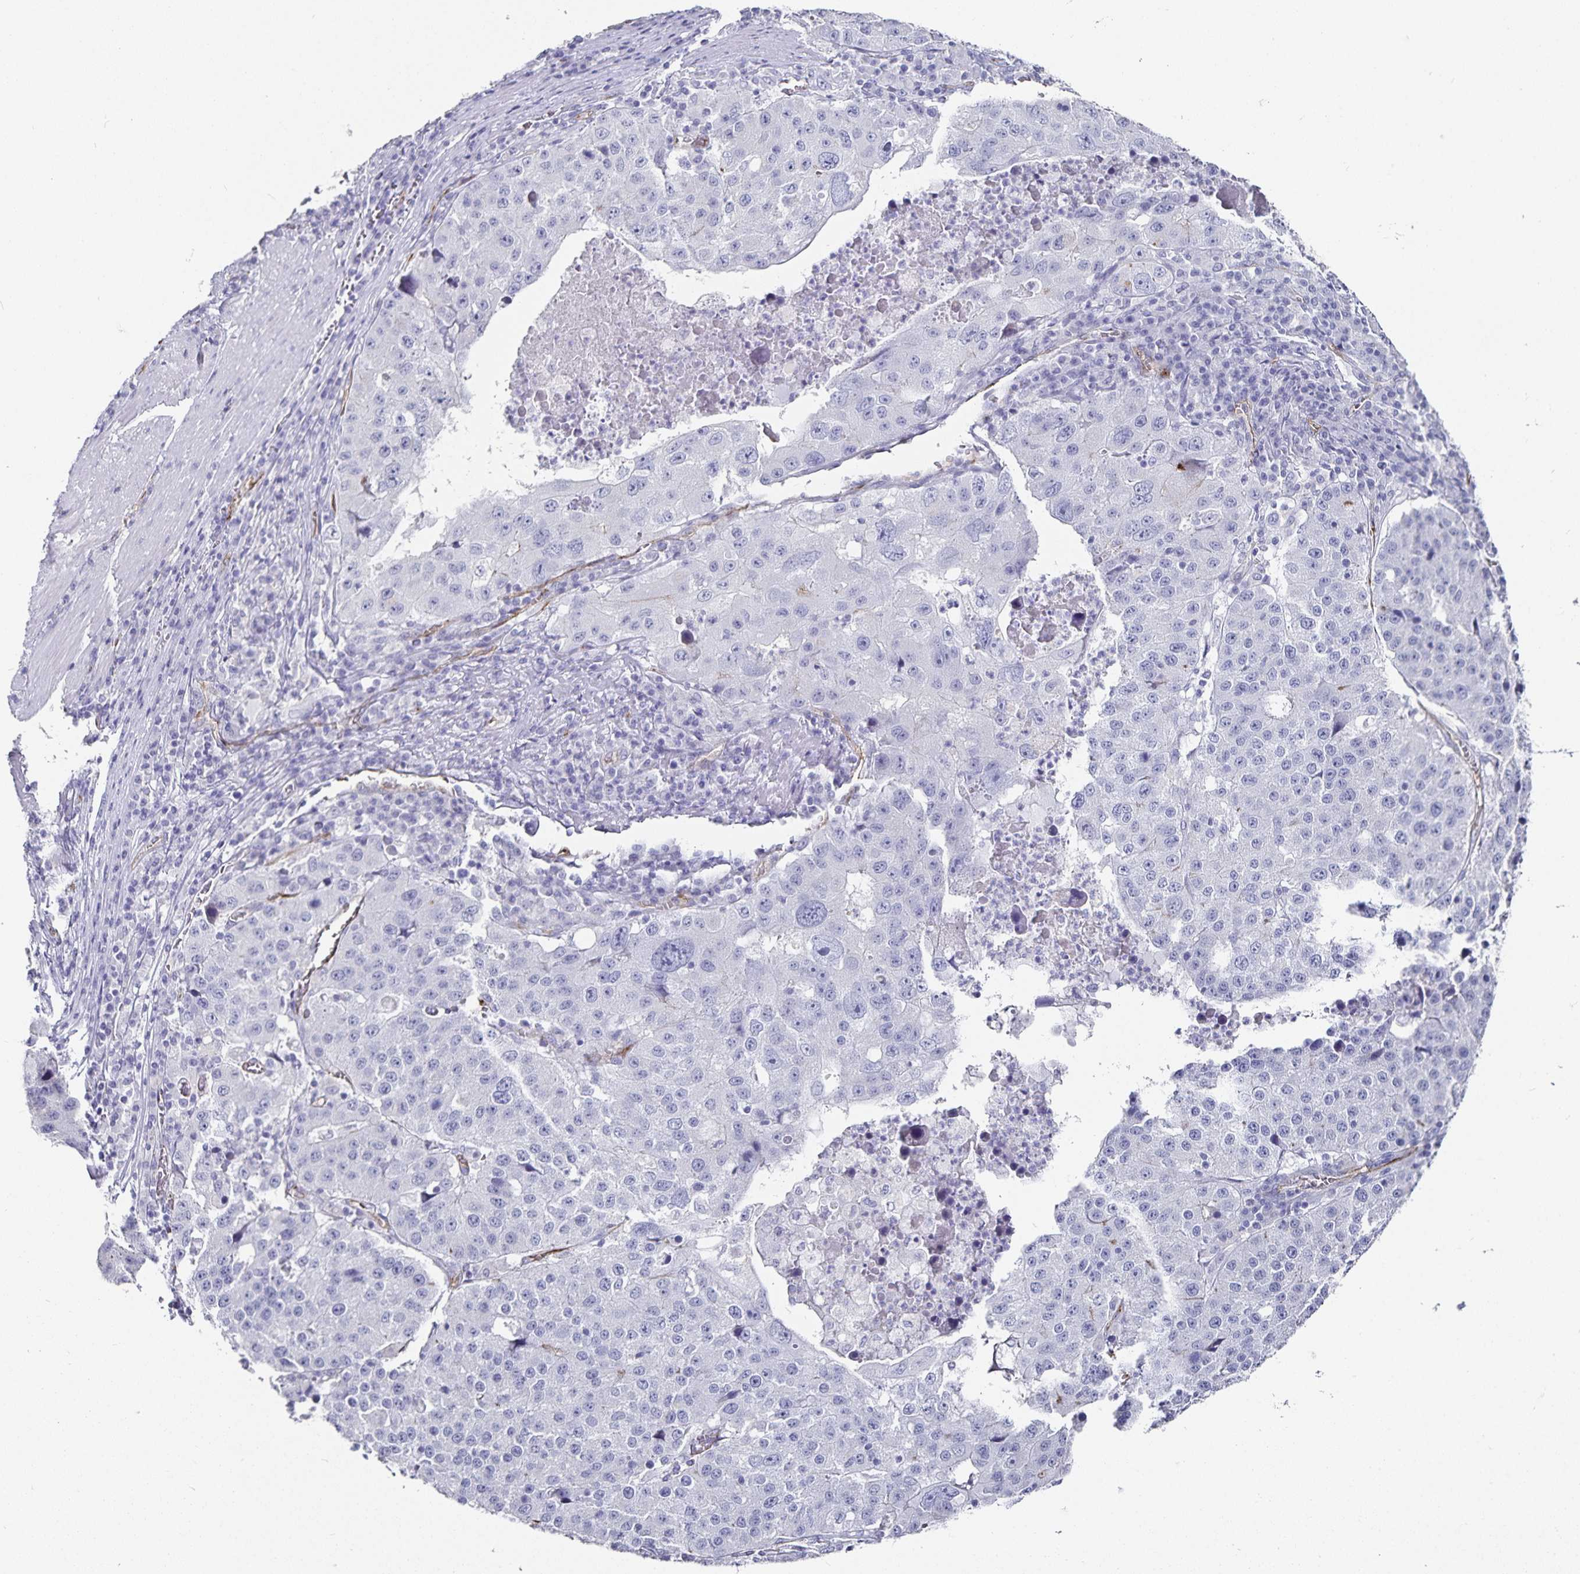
{"staining": {"intensity": "negative", "quantity": "none", "location": "none"}, "tissue": "stomach cancer", "cell_type": "Tumor cells", "image_type": "cancer", "snomed": [{"axis": "morphology", "description": "Adenocarcinoma, NOS"}, {"axis": "topography", "description": "Stomach"}], "caption": "Protein analysis of stomach cancer (adenocarcinoma) displays no significant staining in tumor cells.", "gene": "PODXL", "patient": {"sex": "male", "age": 71}}